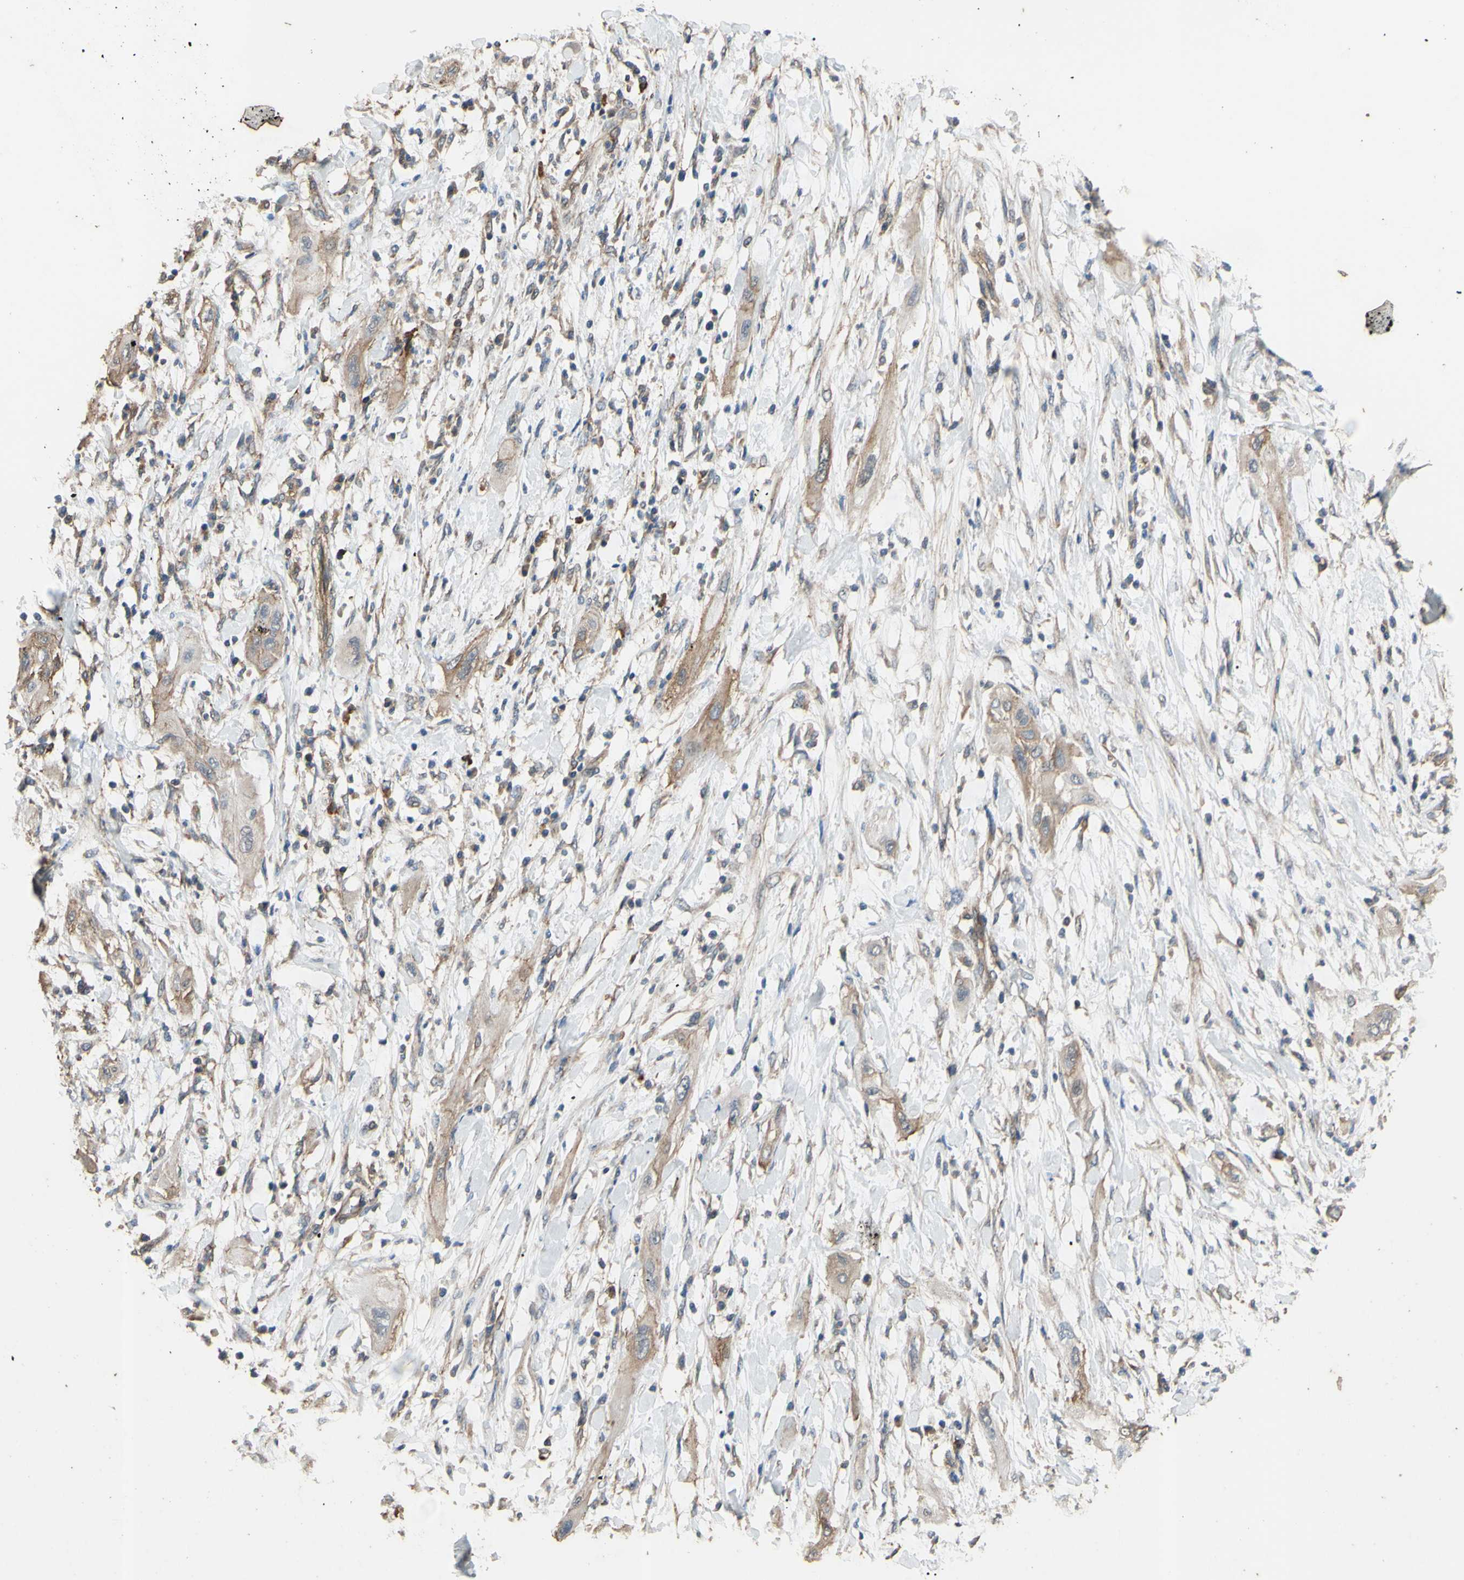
{"staining": {"intensity": "weak", "quantity": ">75%", "location": "cytoplasmic/membranous"}, "tissue": "lung cancer", "cell_type": "Tumor cells", "image_type": "cancer", "snomed": [{"axis": "morphology", "description": "Squamous cell carcinoma, NOS"}, {"axis": "topography", "description": "Lung"}], "caption": "IHC (DAB) staining of lung squamous cell carcinoma exhibits weak cytoplasmic/membranous protein expression in about >75% of tumor cells.", "gene": "CTTN", "patient": {"sex": "female", "age": 47}}